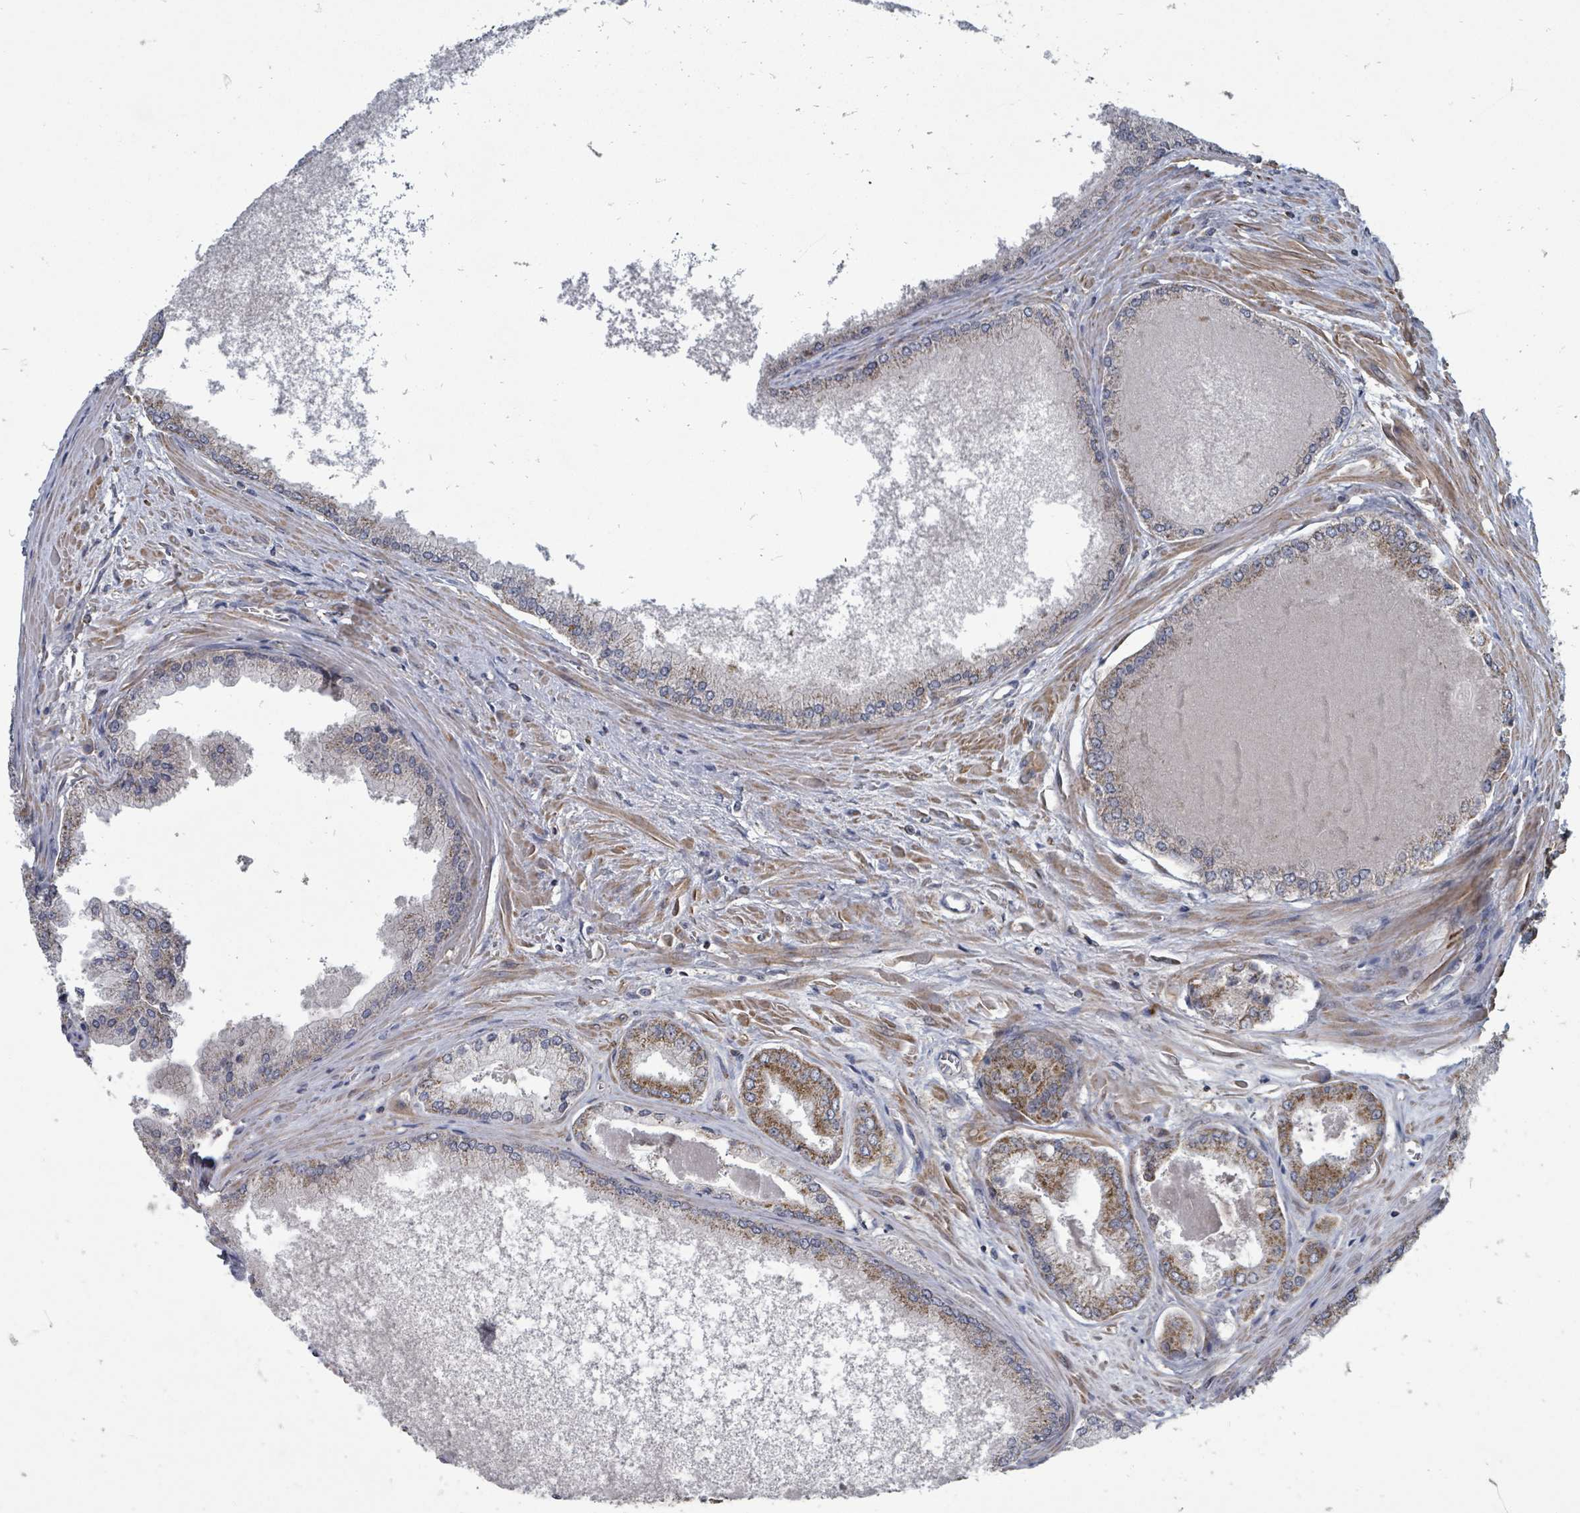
{"staining": {"intensity": "moderate", "quantity": ">75%", "location": "cytoplasmic/membranous"}, "tissue": "prostate cancer", "cell_type": "Tumor cells", "image_type": "cancer", "snomed": [{"axis": "morphology", "description": "Adenocarcinoma, Low grade"}, {"axis": "topography", "description": "Prostate"}], "caption": "Immunohistochemistry micrograph of neoplastic tissue: human prostate cancer (low-grade adenocarcinoma) stained using IHC displays medium levels of moderate protein expression localized specifically in the cytoplasmic/membranous of tumor cells, appearing as a cytoplasmic/membranous brown color.", "gene": "MAGOHB", "patient": {"sex": "male", "age": 68}}